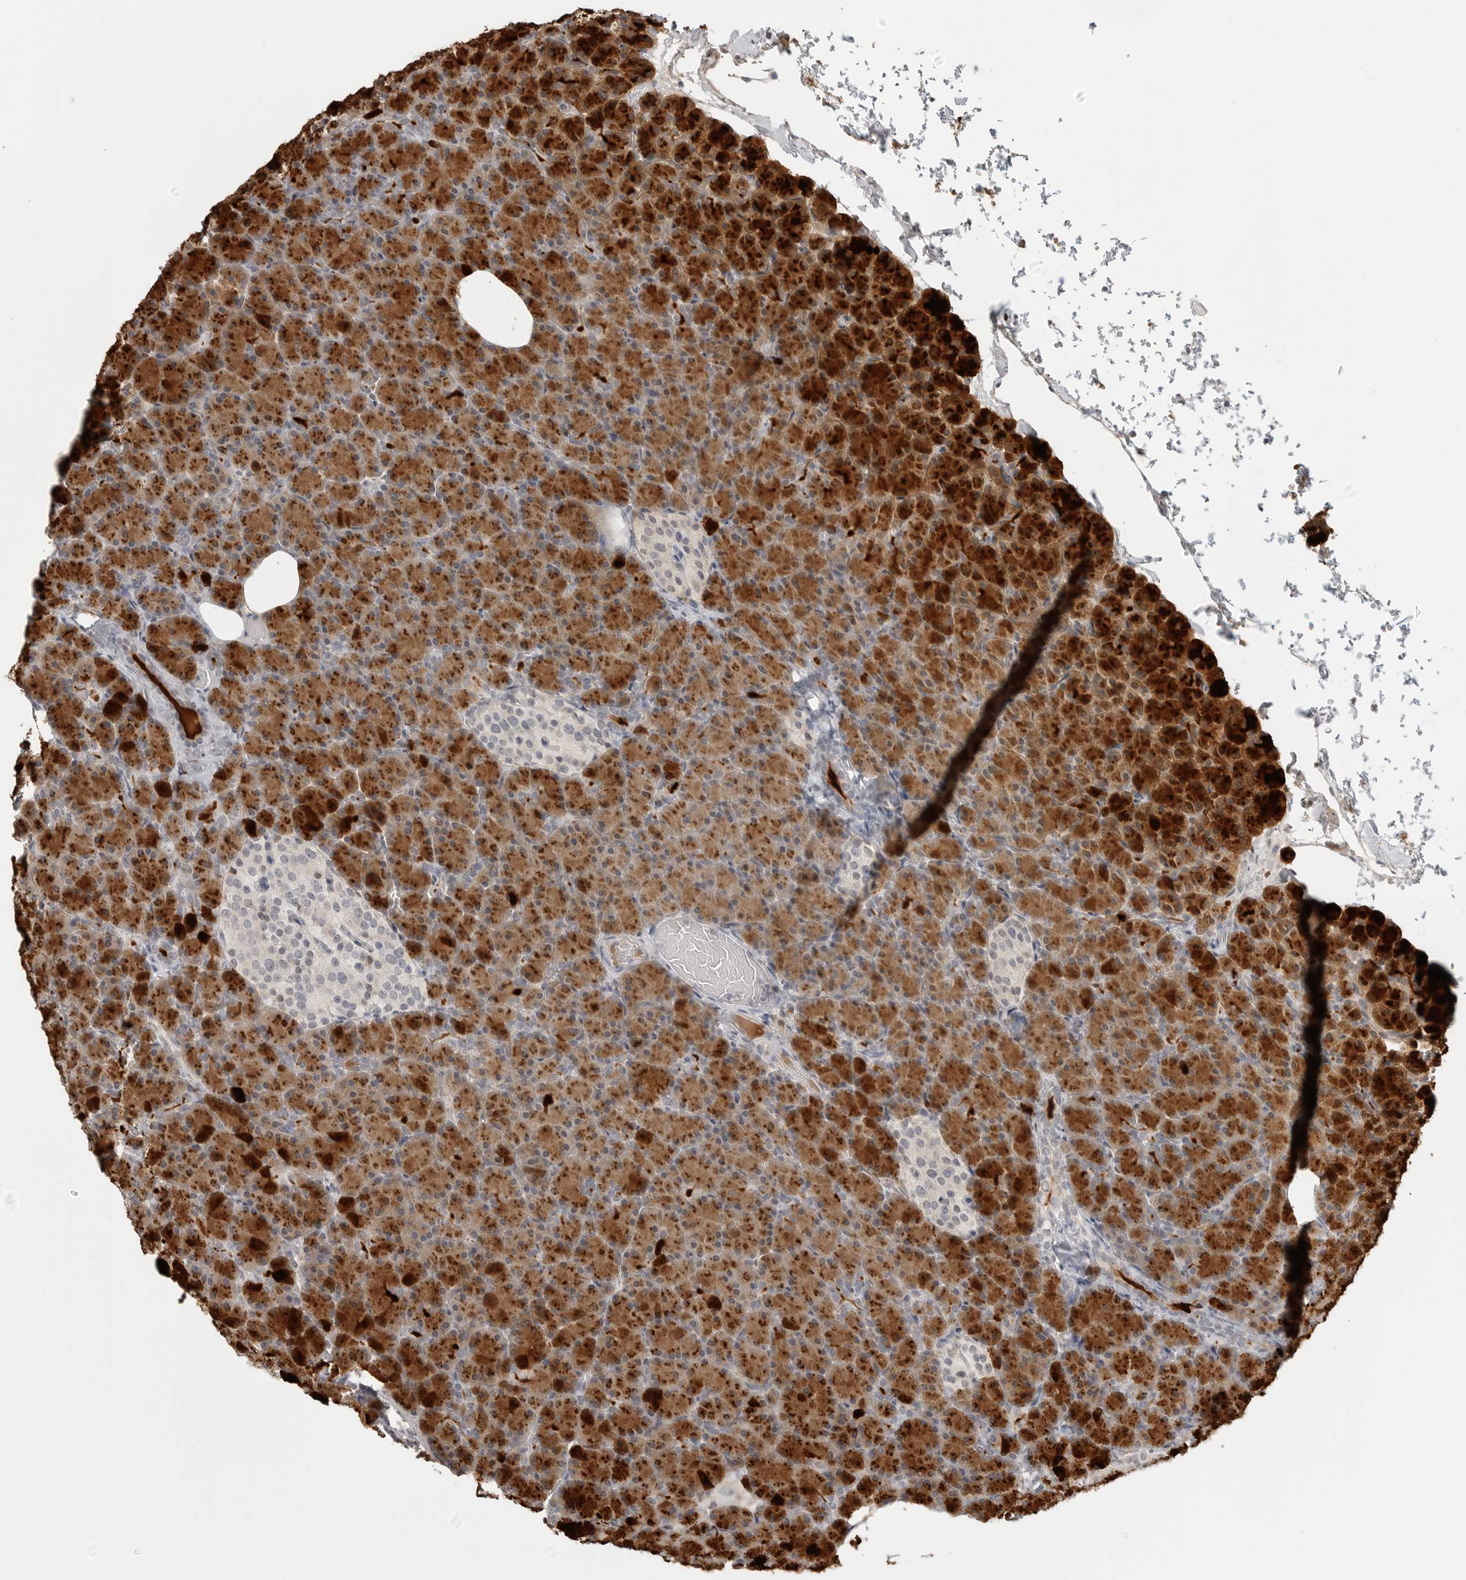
{"staining": {"intensity": "strong", "quantity": ">75%", "location": "cytoplasmic/membranous"}, "tissue": "pancreas", "cell_type": "Exocrine glandular cells", "image_type": "normal", "snomed": [{"axis": "morphology", "description": "Normal tissue, NOS"}, {"axis": "topography", "description": "Pancreas"}], "caption": "A photomicrograph of pancreas stained for a protein shows strong cytoplasmic/membranous brown staining in exocrine glandular cells.", "gene": "PRSS1", "patient": {"sex": "female", "age": 43}}